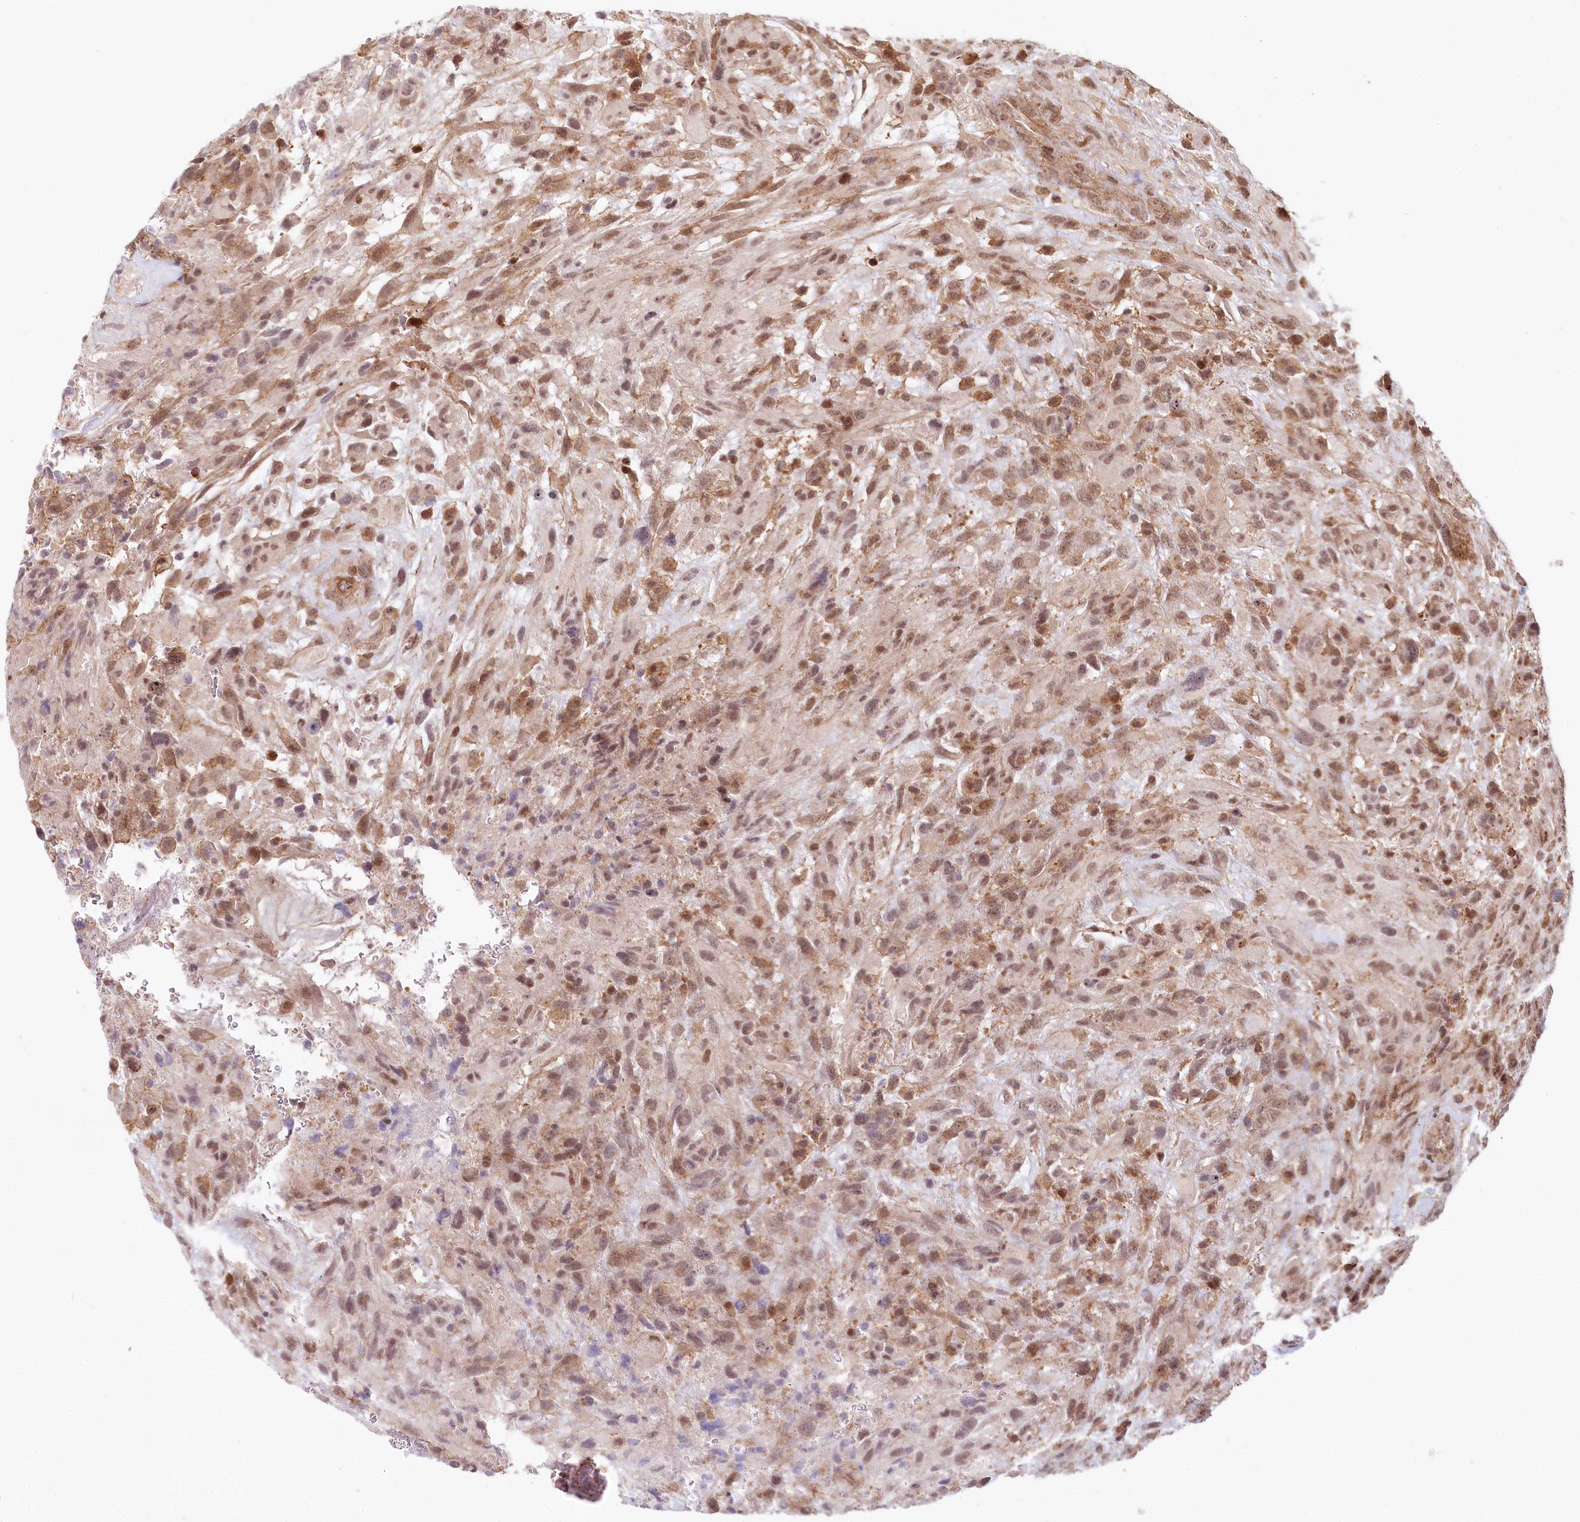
{"staining": {"intensity": "moderate", "quantity": "25%-75%", "location": "cytoplasmic/membranous,nuclear"}, "tissue": "glioma", "cell_type": "Tumor cells", "image_type": "cancer", "snomed": [{"axis": "morphology", "description": "Glioma, malignant, High grade"}, {"axis": "topography", "description": "Brain"}], "caption": "Approximately 25%-75% of tumor cells in human high-grade glioma (malignant) display moderate cytoplasmic/membranous and nuclear protein expression as visualized by brown immunohistochemical staining.", "gene": "TUBGCP2", "patient": {"sex": "male", "age": 61}}